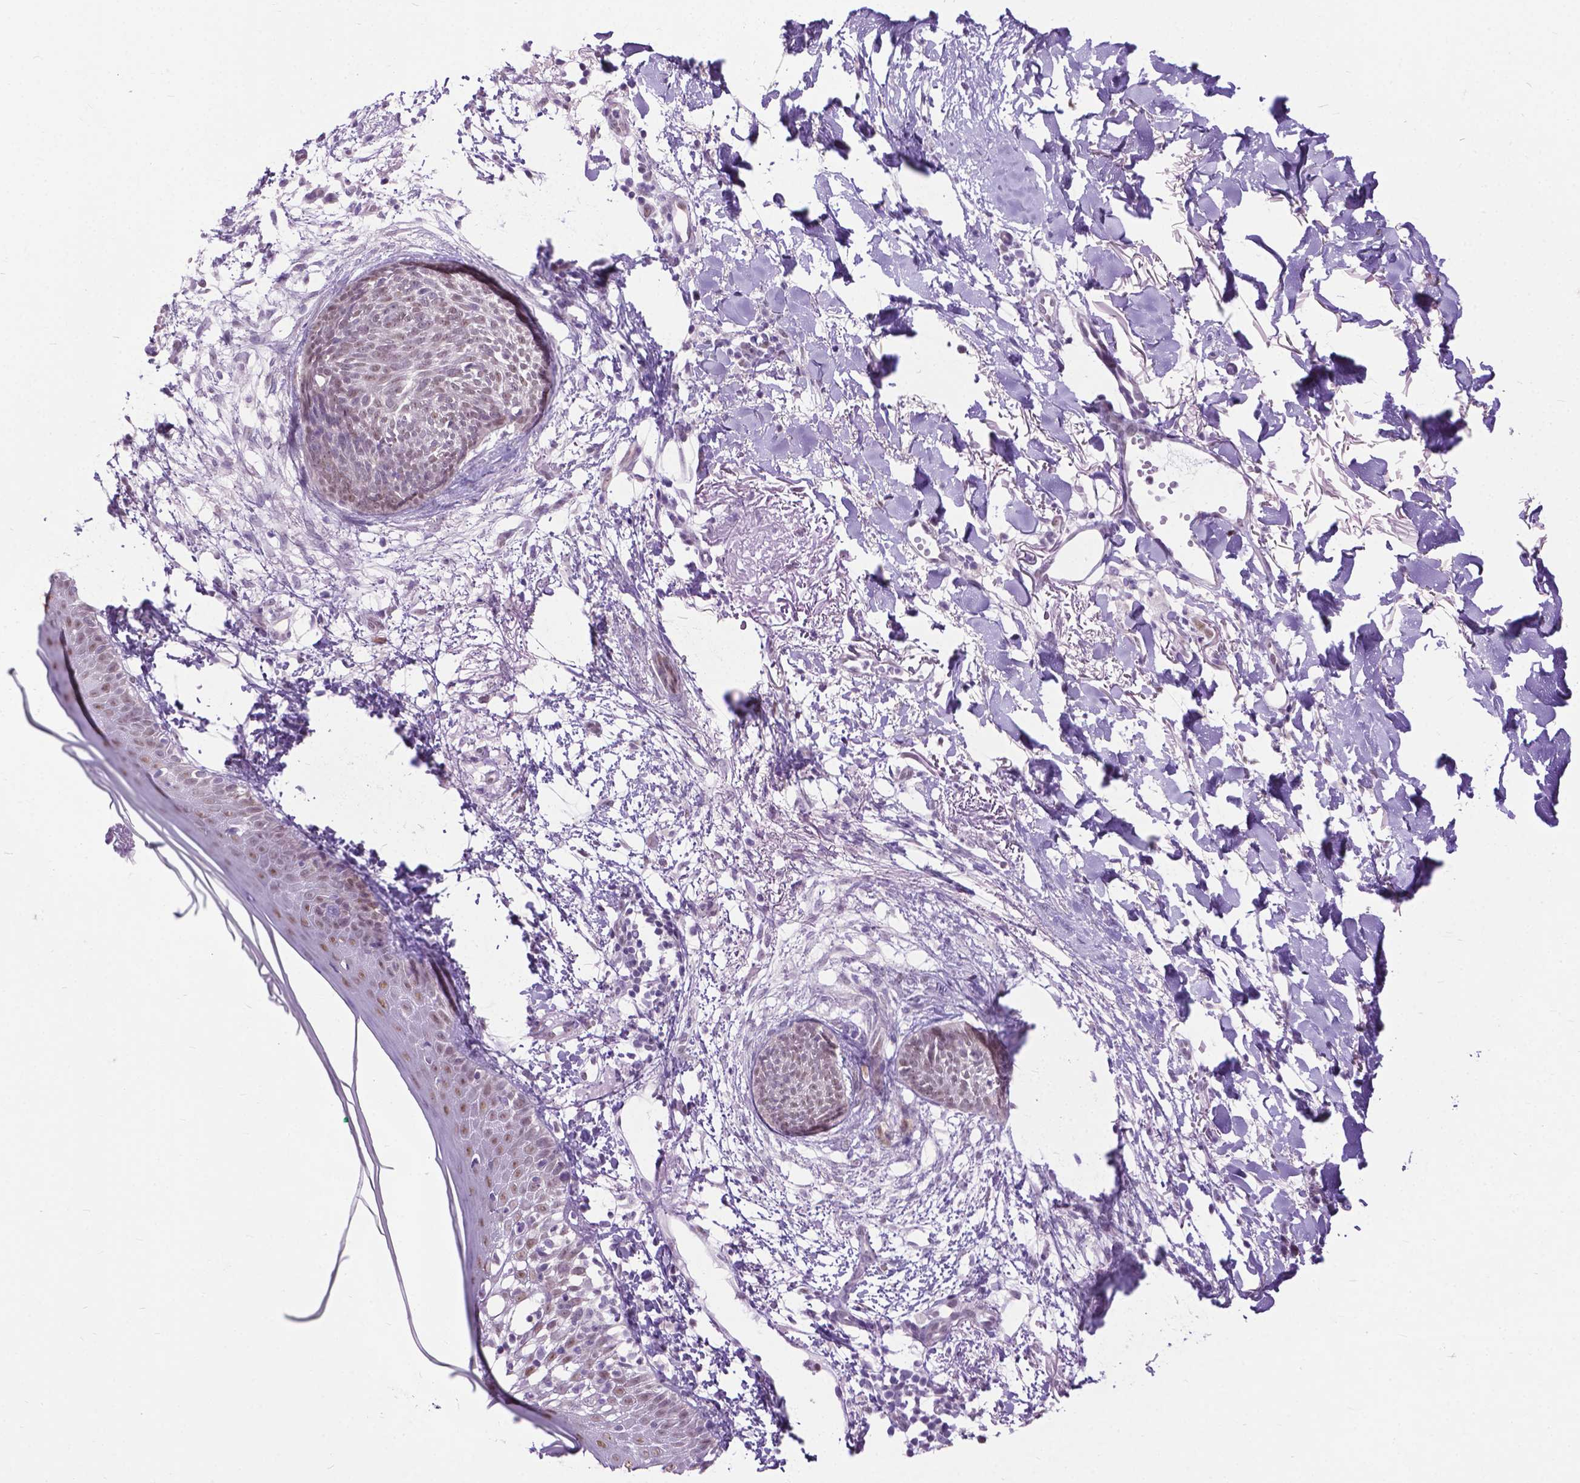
{"staining": {"intensity": "weak", "quantity": ">75%", "location": "nuclear"}, "tissue": "skin cancer", "cell_type": "Tumor cells", "image_type": "cancer", "snomed": [{"axis": "morphology", "description": "Normal tissue, NOS"}, {"axis": "morphology", "description": "Basal cell carcinoma"}, {"axis": "topography", "description": "Skin"}], "caption": "Skin basal cell carcinoma stained for a protein demonstrates weak nuclear positivity in tumor cells.", "gene": "APCDD1L", "patient": {"sex": "male", "age": 84}}